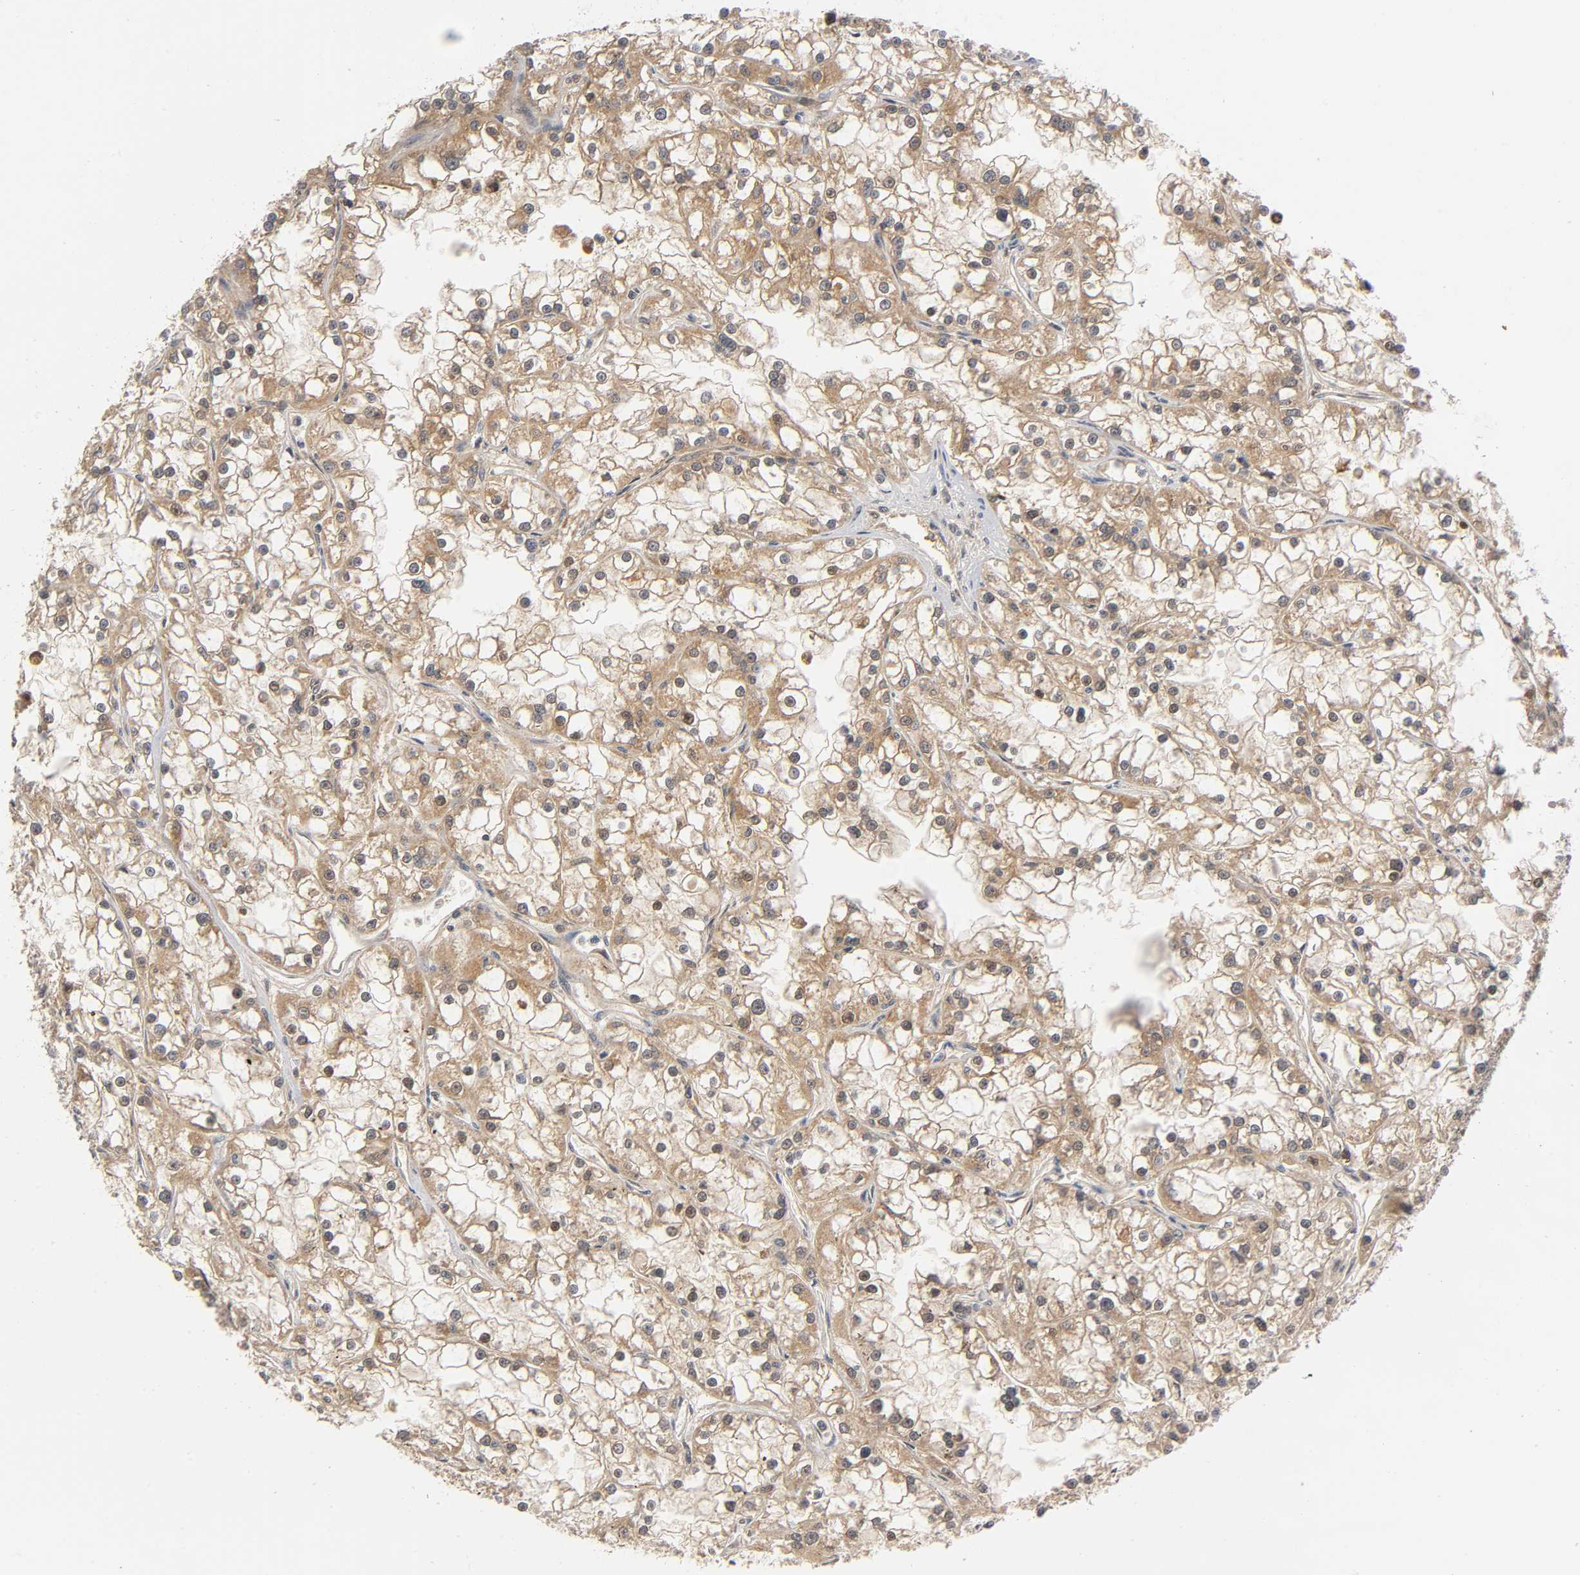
{"staining": {"intensity": "moderate", "quantity": ">75%", "location": "cytoplasmic/membranous"}, "tissue": "renal cancer", "cell_type": "Tumor cells", "image_type": "cancer", "snomed": [{"axis": "morphology", "description": "Adenocarcinoma, NOS"}, {"axis": "topography", "description": "Kidney"}], "caption": "Tumor cells exhibit moderate cytoplasmic/membranous positivity in about >75% of cells in renal cancer (adenocarcinoma).", "gene": "MAPK8", "patient": {"sex": "female", "age": 52}}